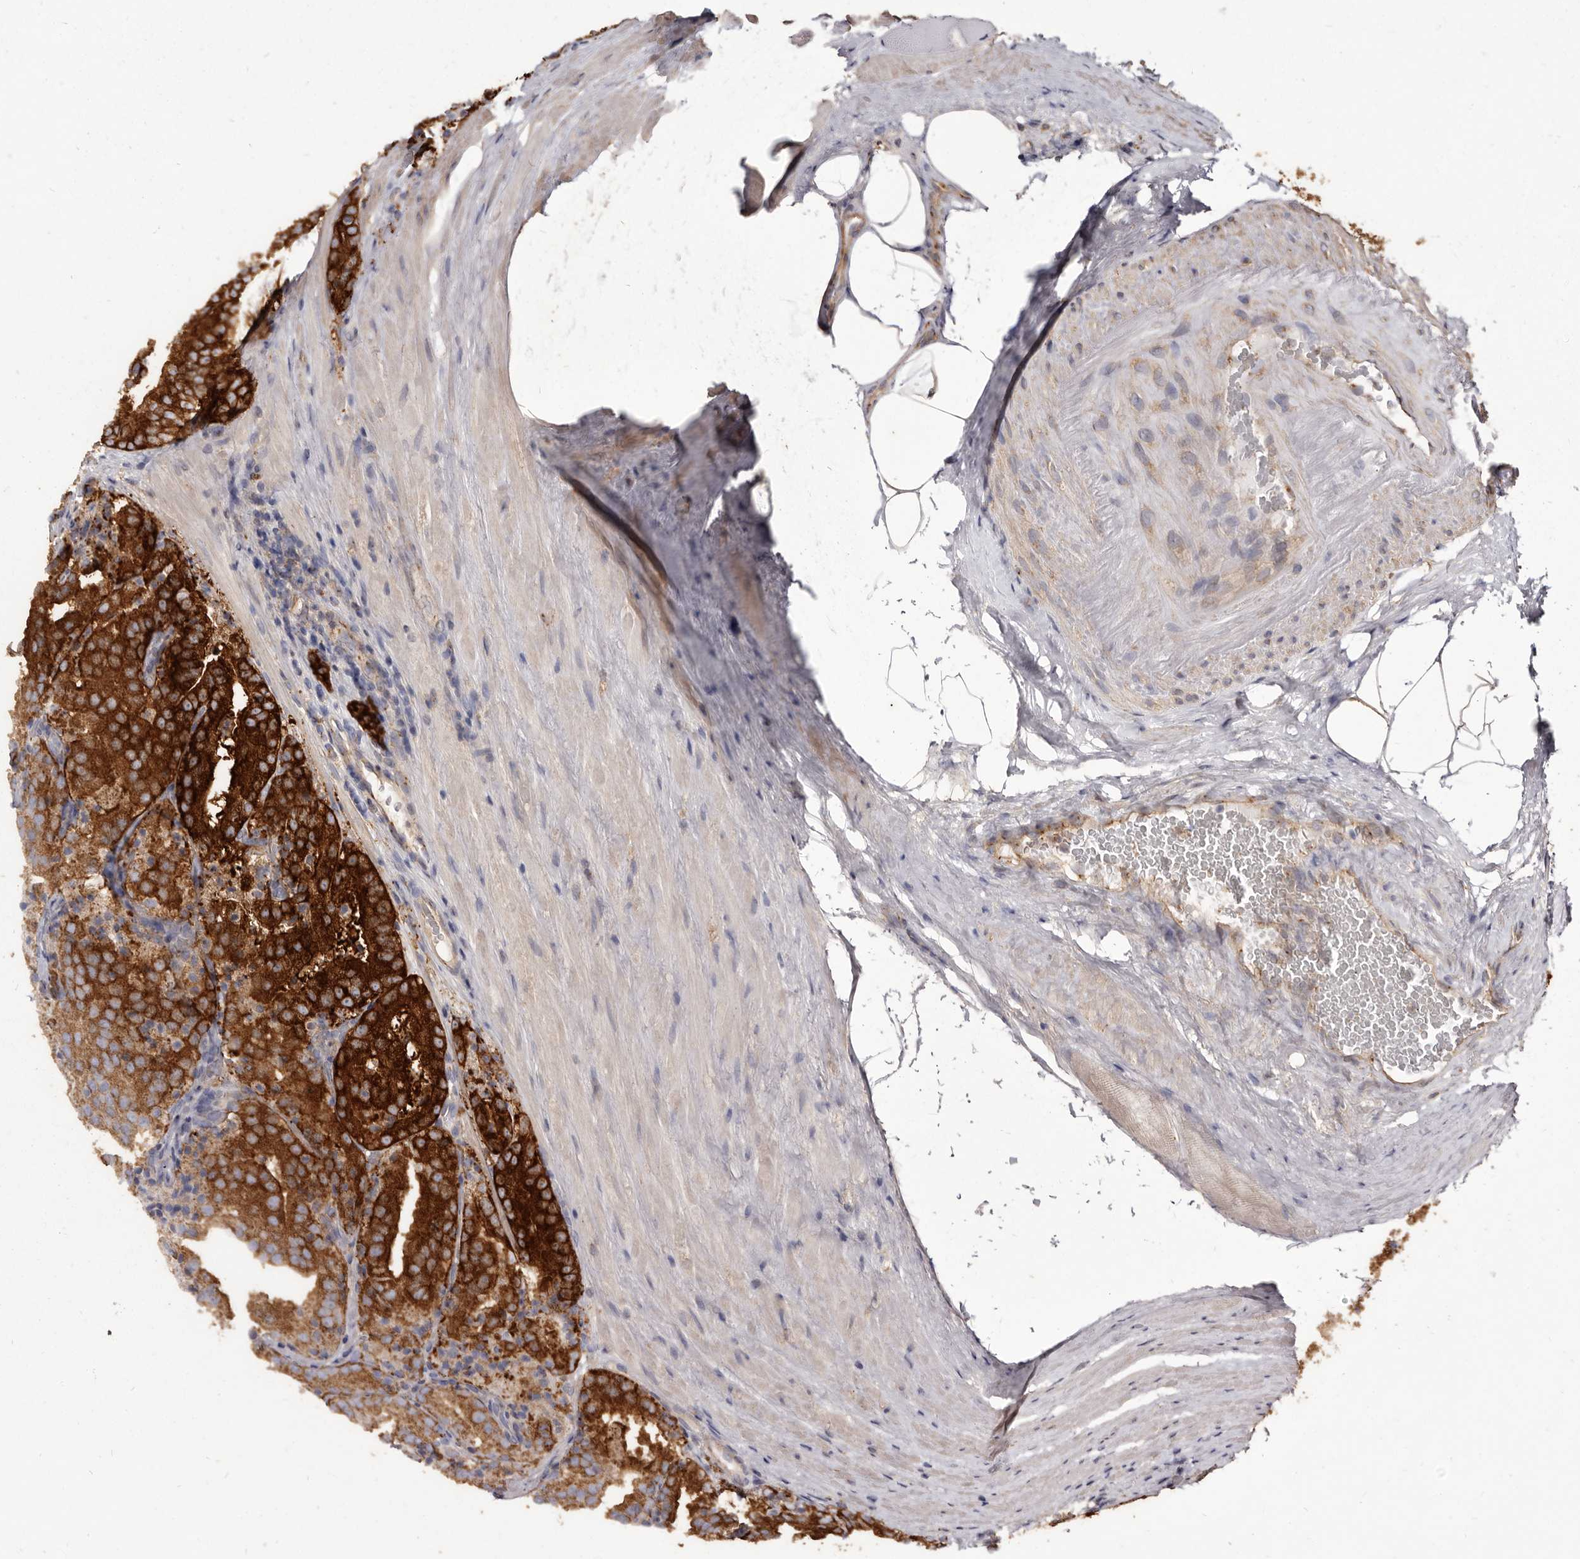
{"staining": {"intensity": "strong", "quantity": ">75%", "location": "cytoplasmic/membranous"}, "tissue": "prostate cancer", "cell_type": "Tumor cells", "image_type": "cancer", "snomed": [{"axis": "morphology", "description": "Adenocarcinoma, High grade"}, {"axis": "topography", "description": "Prostate"}], "caption": "Protein staining reveals strong cytoplasmic/membranous staining in approximately >75% of tumor cells in prostate cancer.", "gene": "TPD52", "patient": {"sex": "male", "age": 57}}